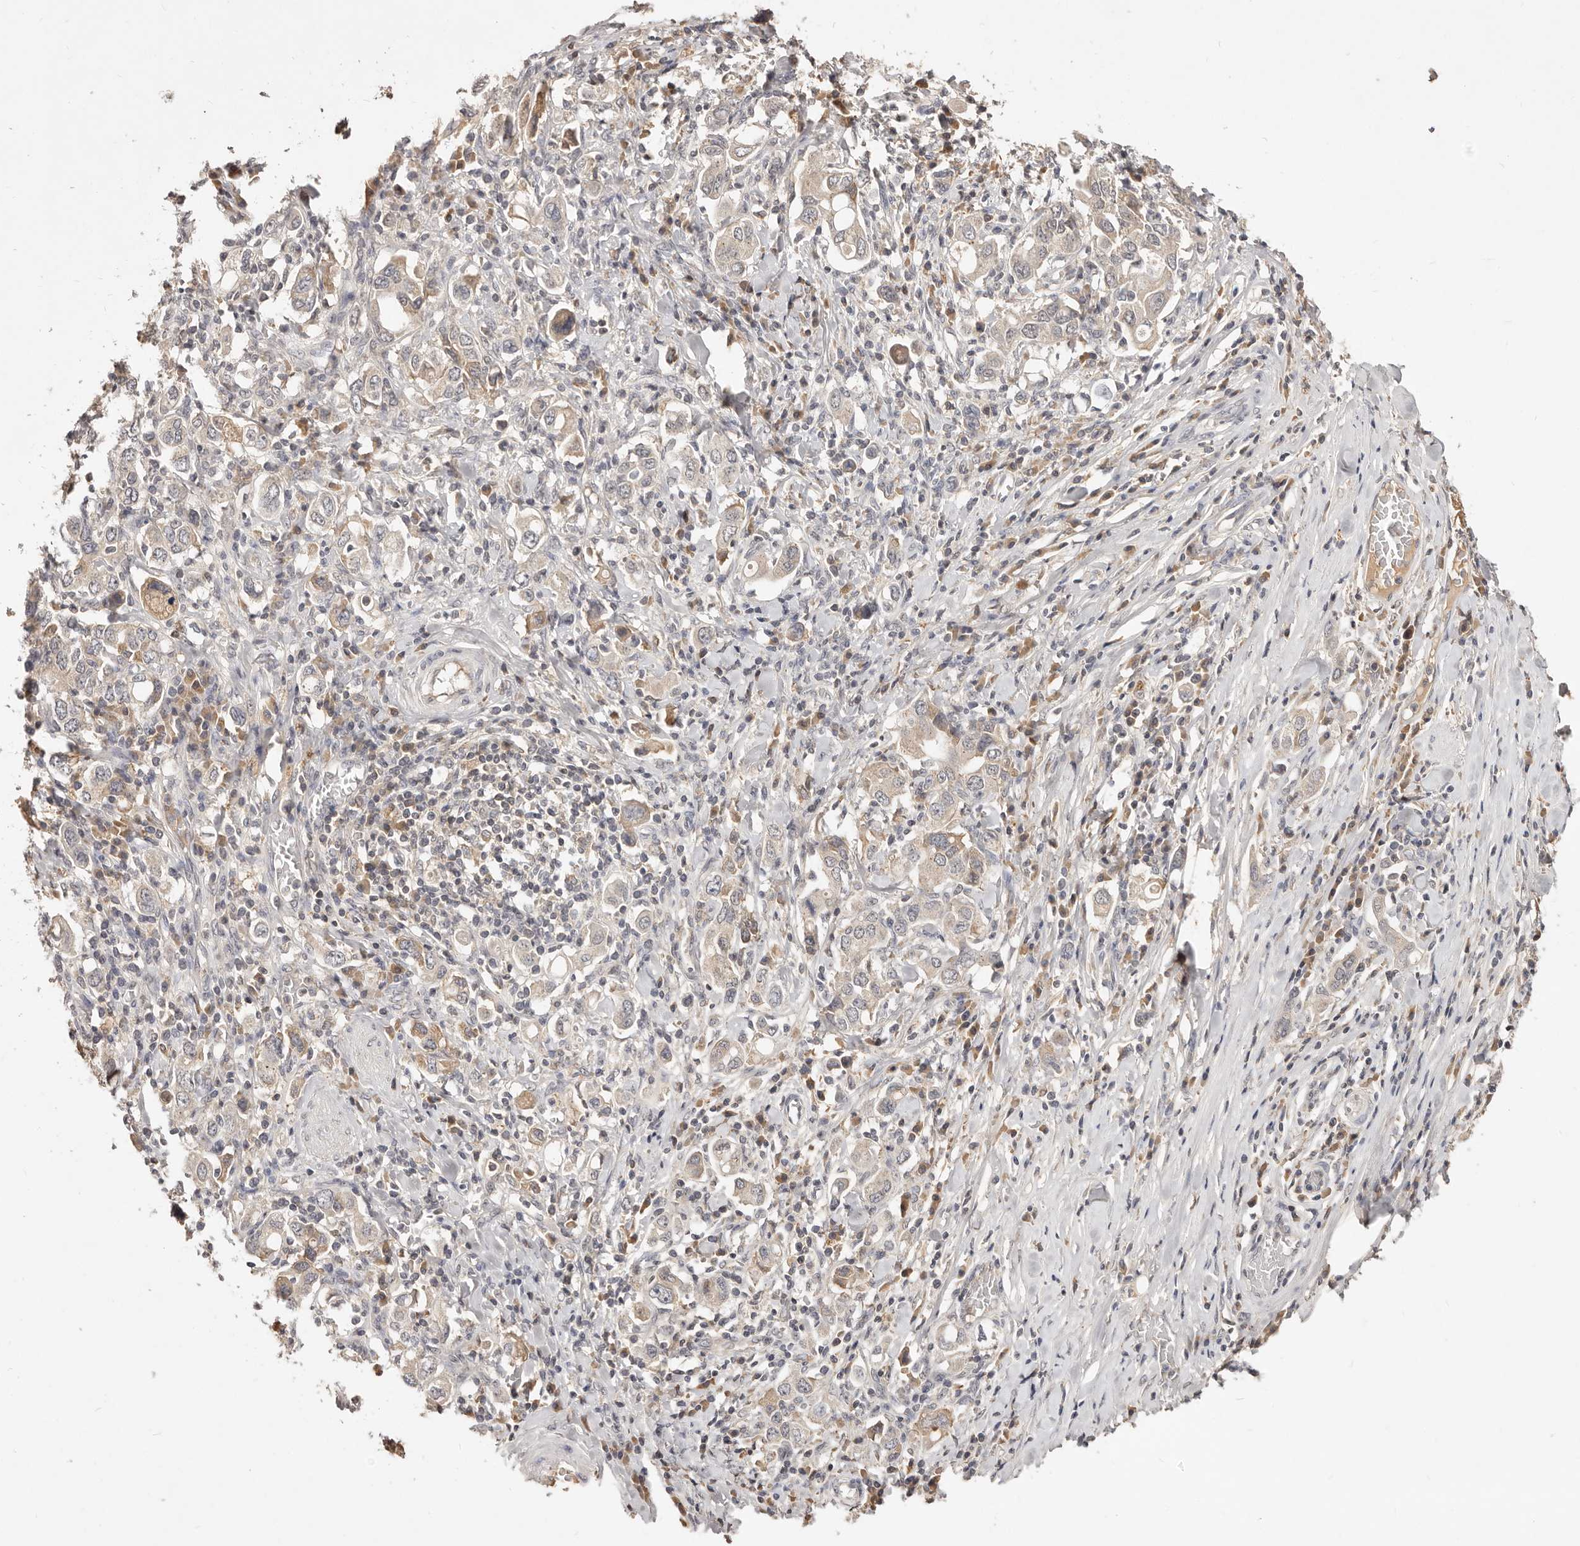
{"staining": {"intensity": "negative", "quantity": "none", "location": "none"}, "tissue": "stomach cancer", "cell_type": "Tumor cells", "image_type": "cancer", "snomed": [{"axis": "morphology", "description": "Adenocarcinoma, NOS"}, {"axis": "topography", "description": "Stomach, upper"}], "caption": "This is a histopathology image of IHC staining of adenocarcinoma (stomach), which shows no positivity in tumor cells. (Brightfield microscopy of DAB (3,3'-diaminobenzidine) immunohistochemistry at high magnification).", "gene": "TSPAN13", "patient": {"sex": "male", "age": 62}}